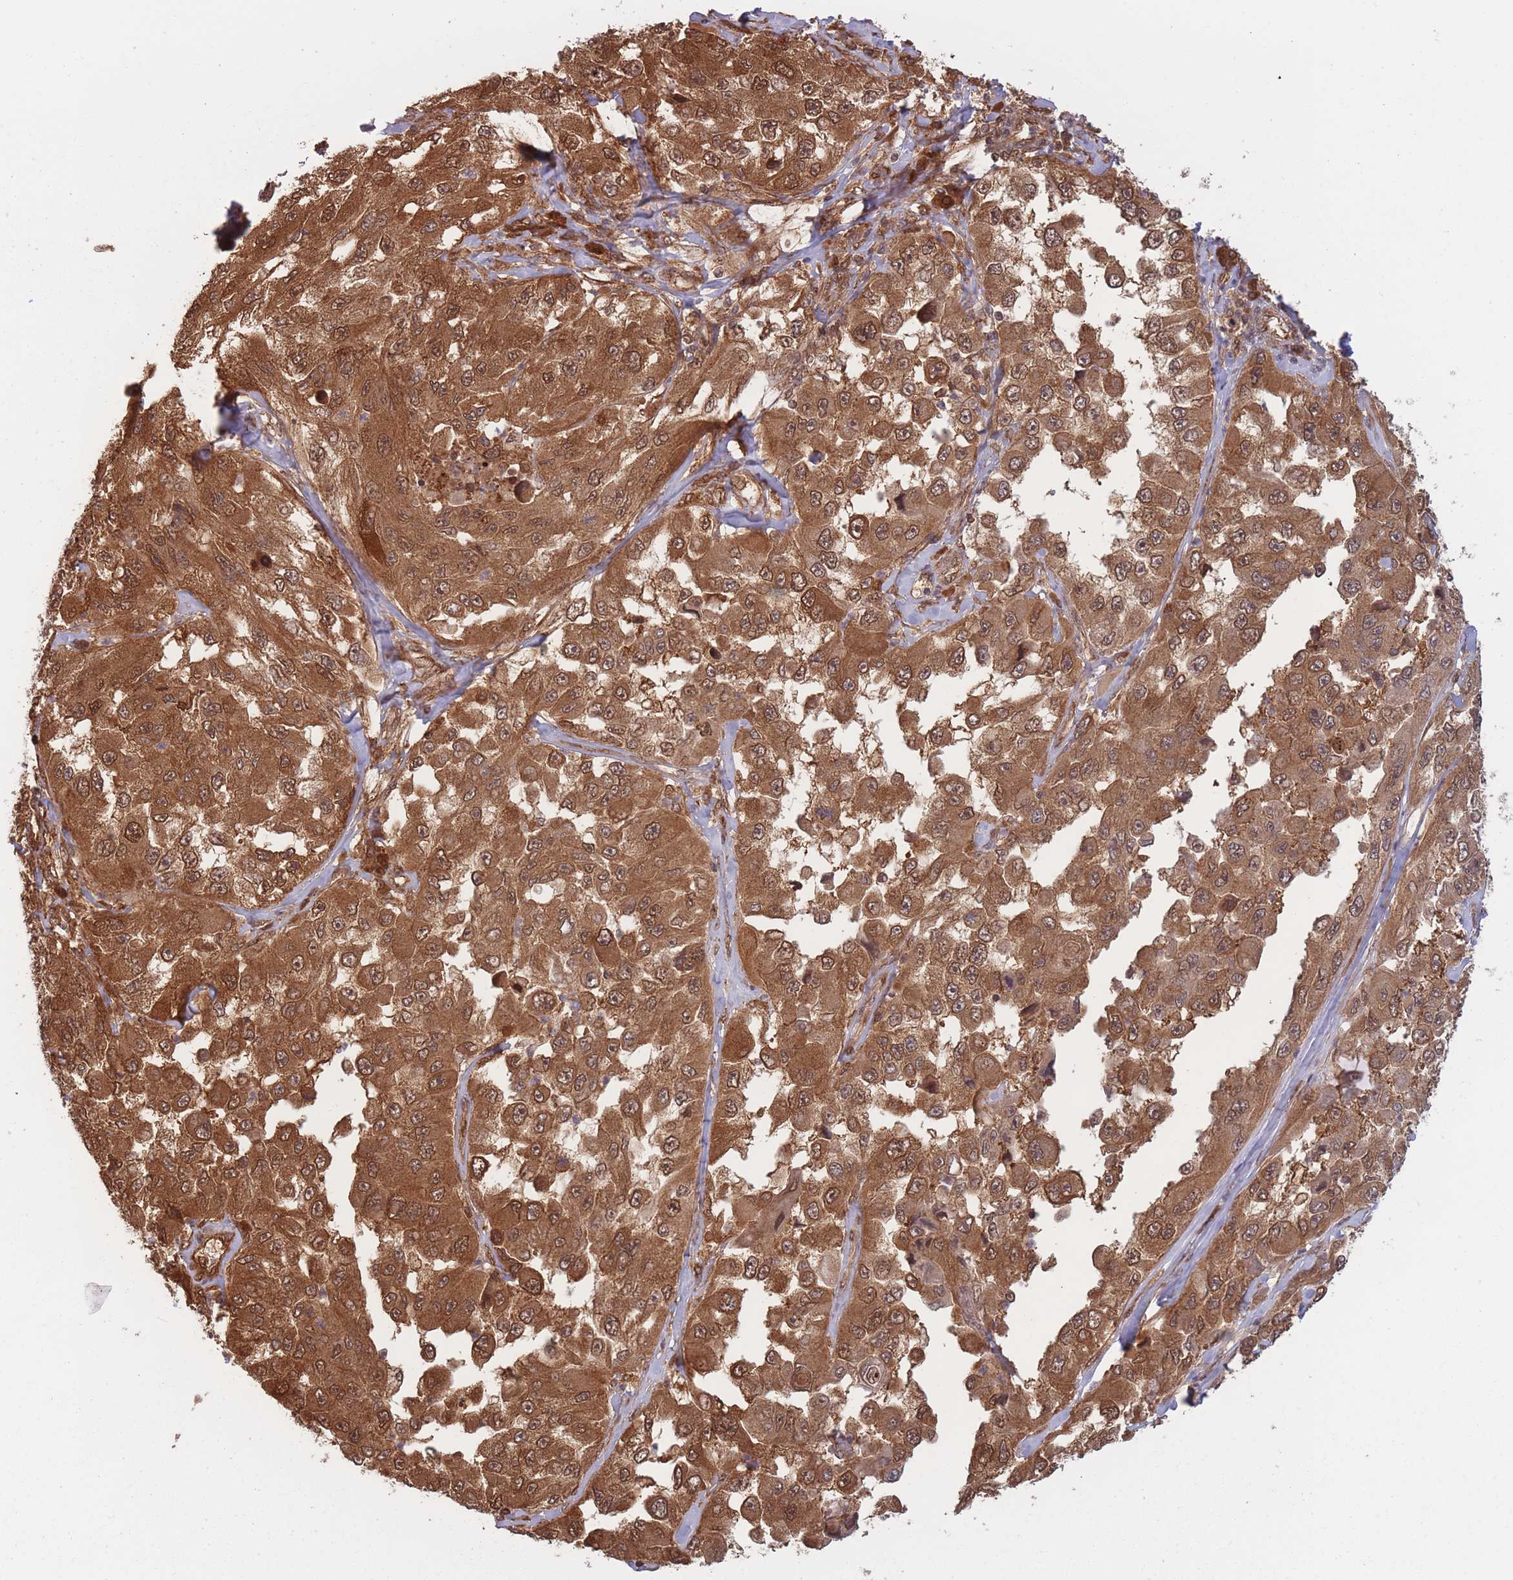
{"staining": {"intensity": "moderate", "quantity": ">75%", "location": "cytoplasmic/membranous"}, "tissue": "melanoma", "cell_type": "Tumor cells", "image_type": "cancer", "snomed": [{"axis": "morphology", "description": "Malignant melanoma, Metastatic site"}, {"axis": "topography", "description": "Lymph node"}], "caption": "Tumor cells reveal medium levels of moderate cytoplasmic/membranous positivity in about >75% of cells in malignant melanoma (metastatic site).", "gene": "PODXL2", "patient": {"sex": "male", "age": 62}}